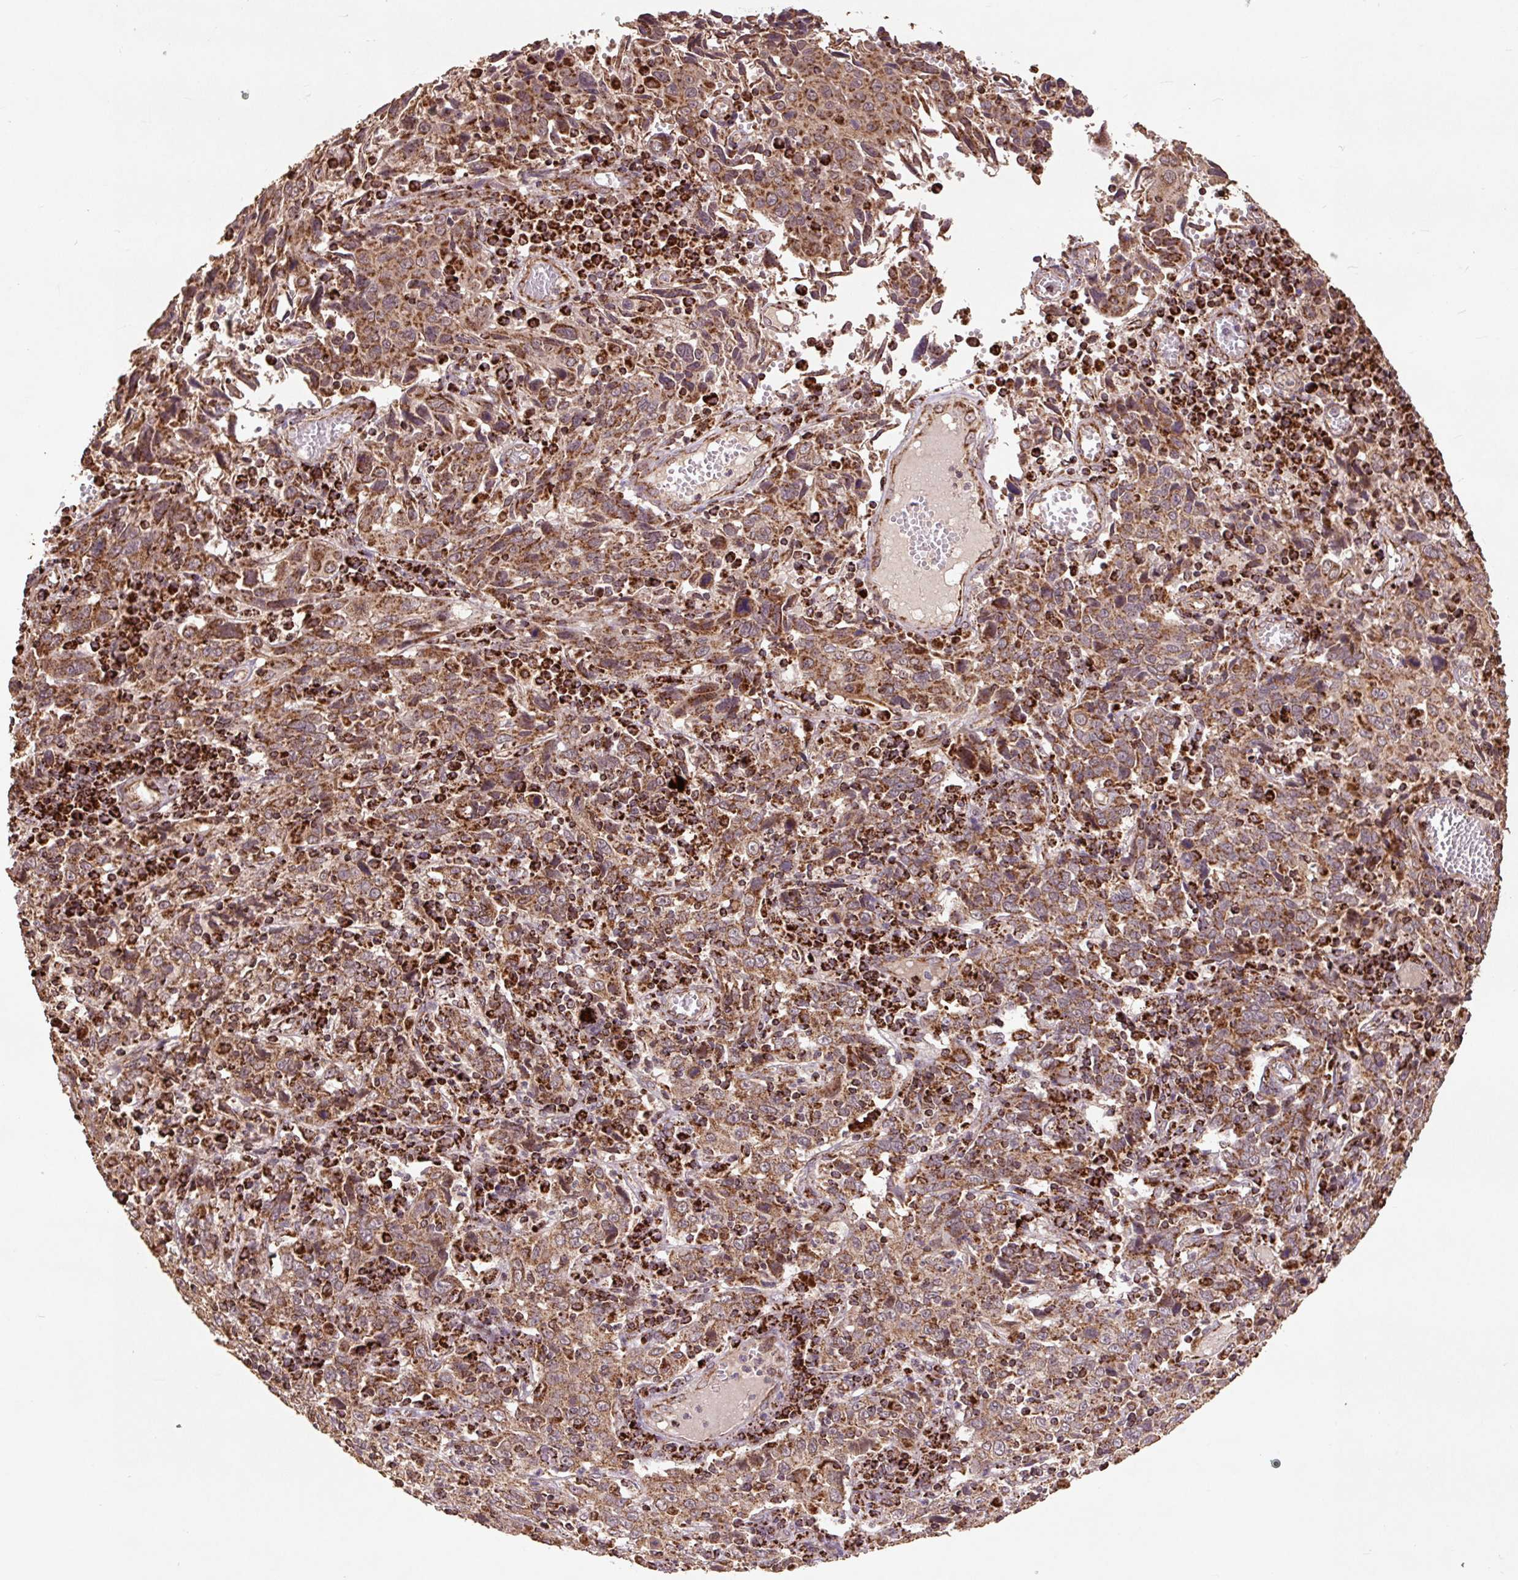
{"staining": {"intensity": "moderate", "quantity": ">75%", "location": "cytoplasmic/membranous"}, "tissue": "cervical cancer", "cell_type": "Tumor cells", "image_type": "cancer", "snomed": [{"axis": "morphology", "description": "Squamous cell carcinoma, NOS"}, {"axis": "topography", "description": "Cervix"}], "caption": "Immunohistochemical staining of cervical cancer (squamous cell carcinoma) displays medium levels of moderate cytoplasmic/membranous staining in about >75% of tumor cells.", "gene": "ATP5F1A", "patient": {"sex": "female", "age": 46}}